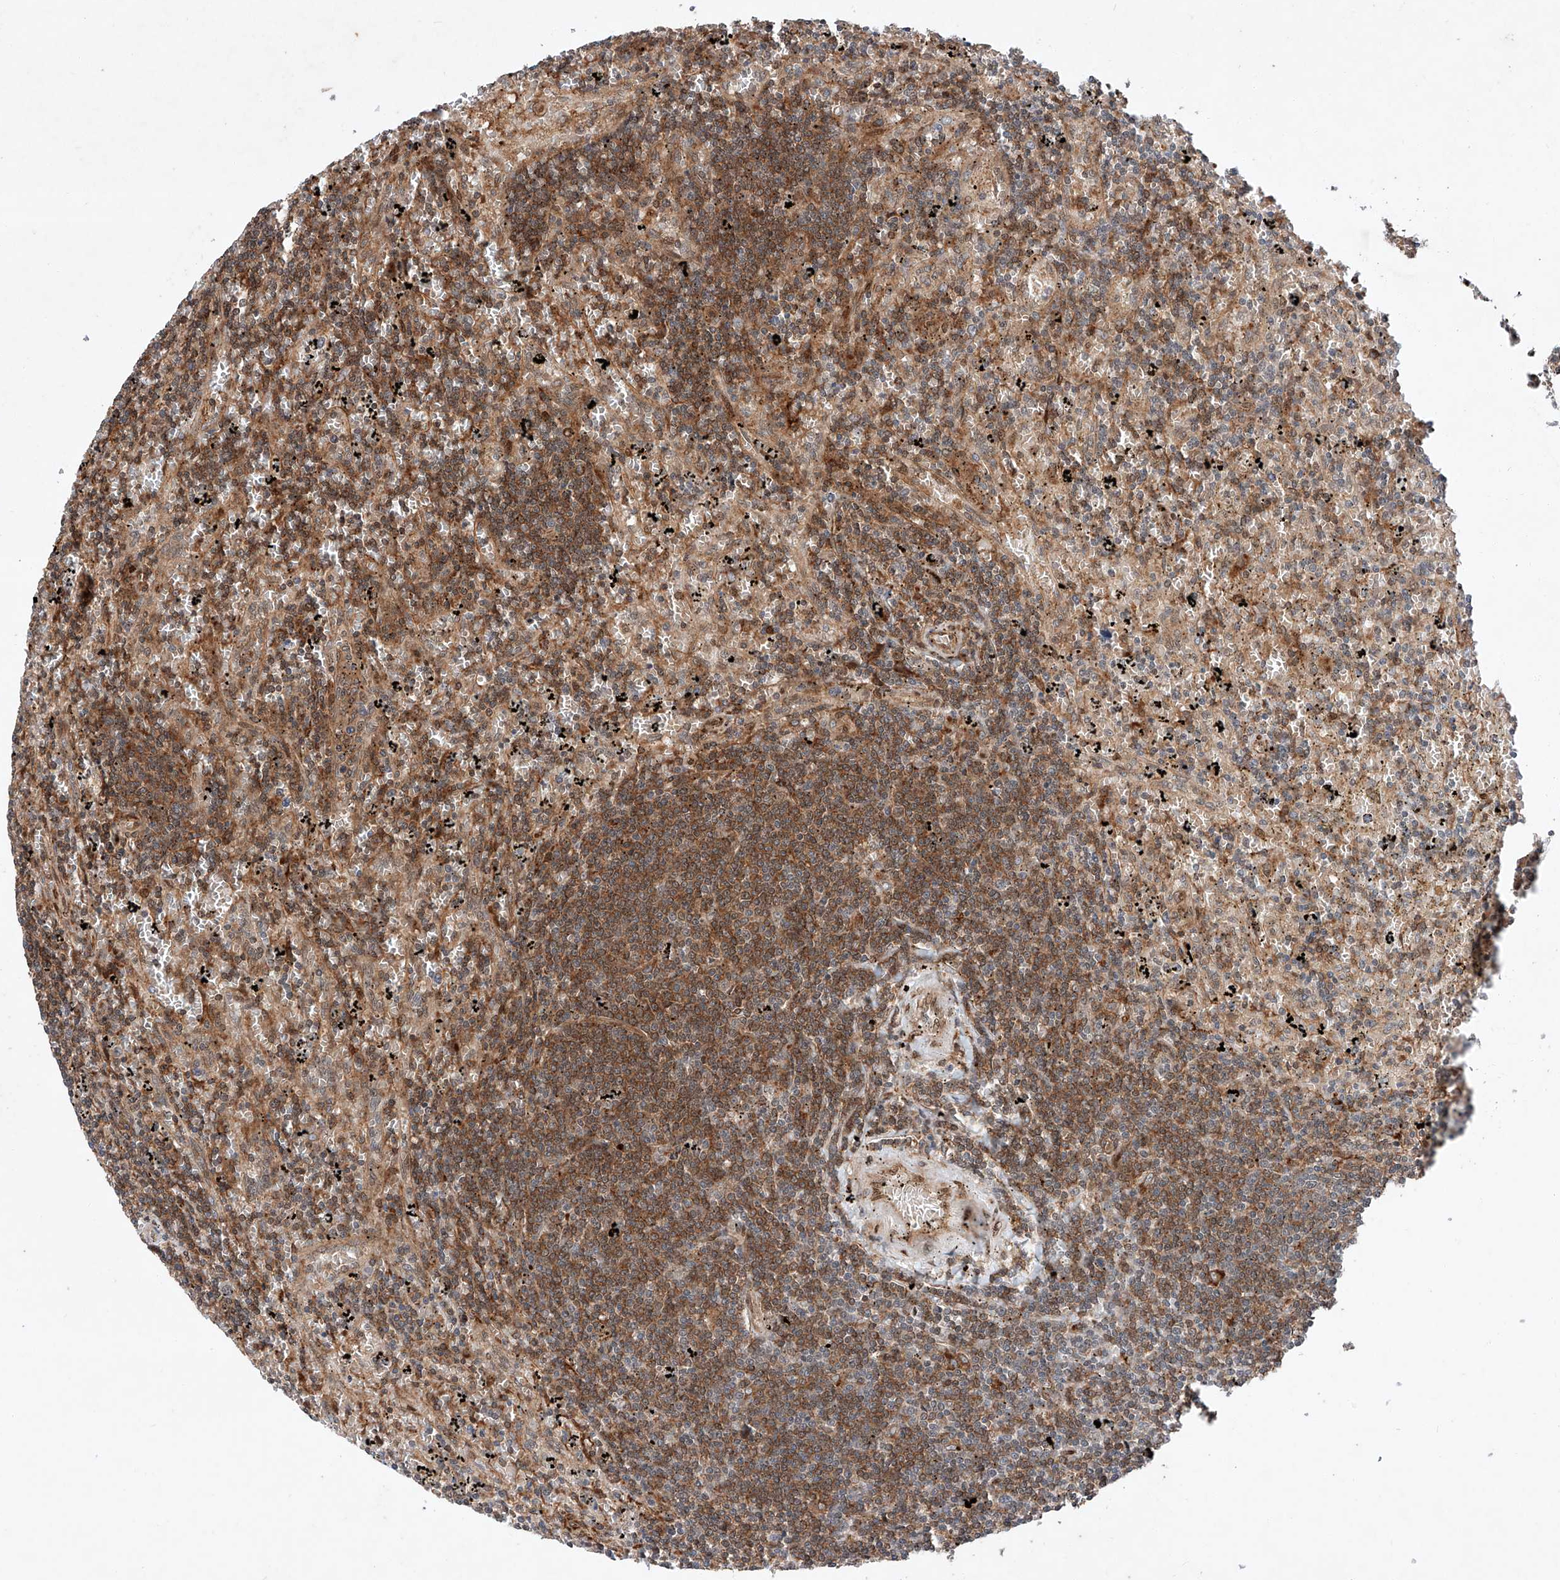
{"staining": {"intensity": "moderate", "quantity": "25%-75%", "location": "cytoplasmic/membranous"}, "tissue": "lymphoma", "cell_type": "Tumor cells", "image_type": "cancer", "snomed": [{"axis": "morphology", "description": "Malignant lymphoma, non-Hodgkin's type, Low grade"}, {"axis": "topography", "description": "Spleen"}], "caption": "Immunohistochemical staining of lymphoma reveals moderate cytoplasmic/membranous protein expression in about 25%-75% of tumor cells.", "gene": "ZFP28", "patient": {"sex": "male", "age": 76}}